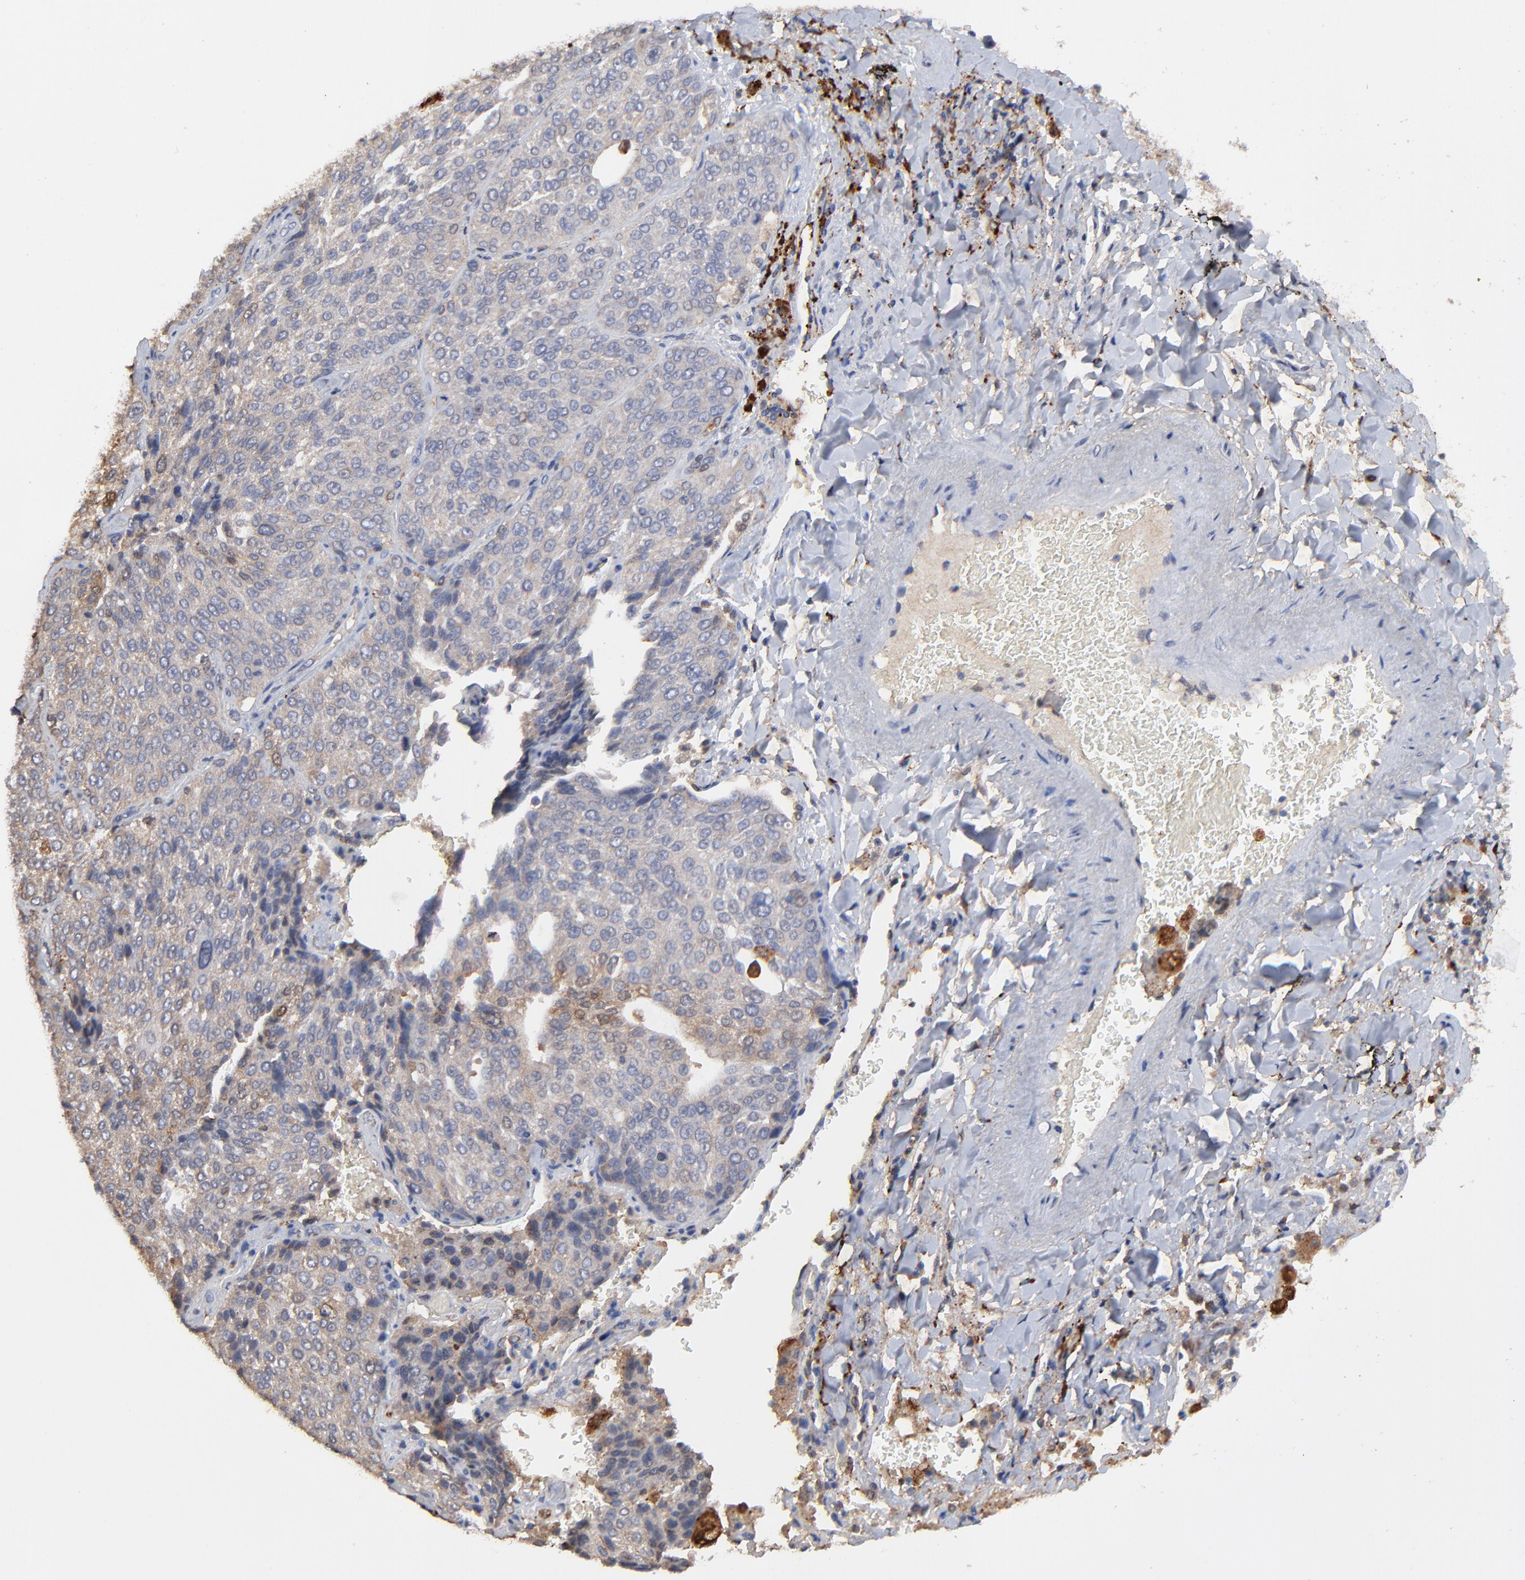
{"staining": {"intensity": "weak", "quantity": ">75%", "location": "cytoplasmic/membranous"}, "tissue": "lung cancer", "cell_type": "Tumor cells", "image_type": "cancer", "snomed": [{"axis": "morphology", "description": "Squamous cell carcinoma, NOS"}, {"axis": "topography", "description": "Lung"}], "caption": "Immunohistochemistry (DAB (3,3'-diaminobenzidine)) staining of lung cancer (squamous cell carcinoma) reveals weak cytoplasmic/membranous protein expression in about >75% of tumor cells.", "gene": "LGALS3", "patient": {"sex": "male", "age": 54}}